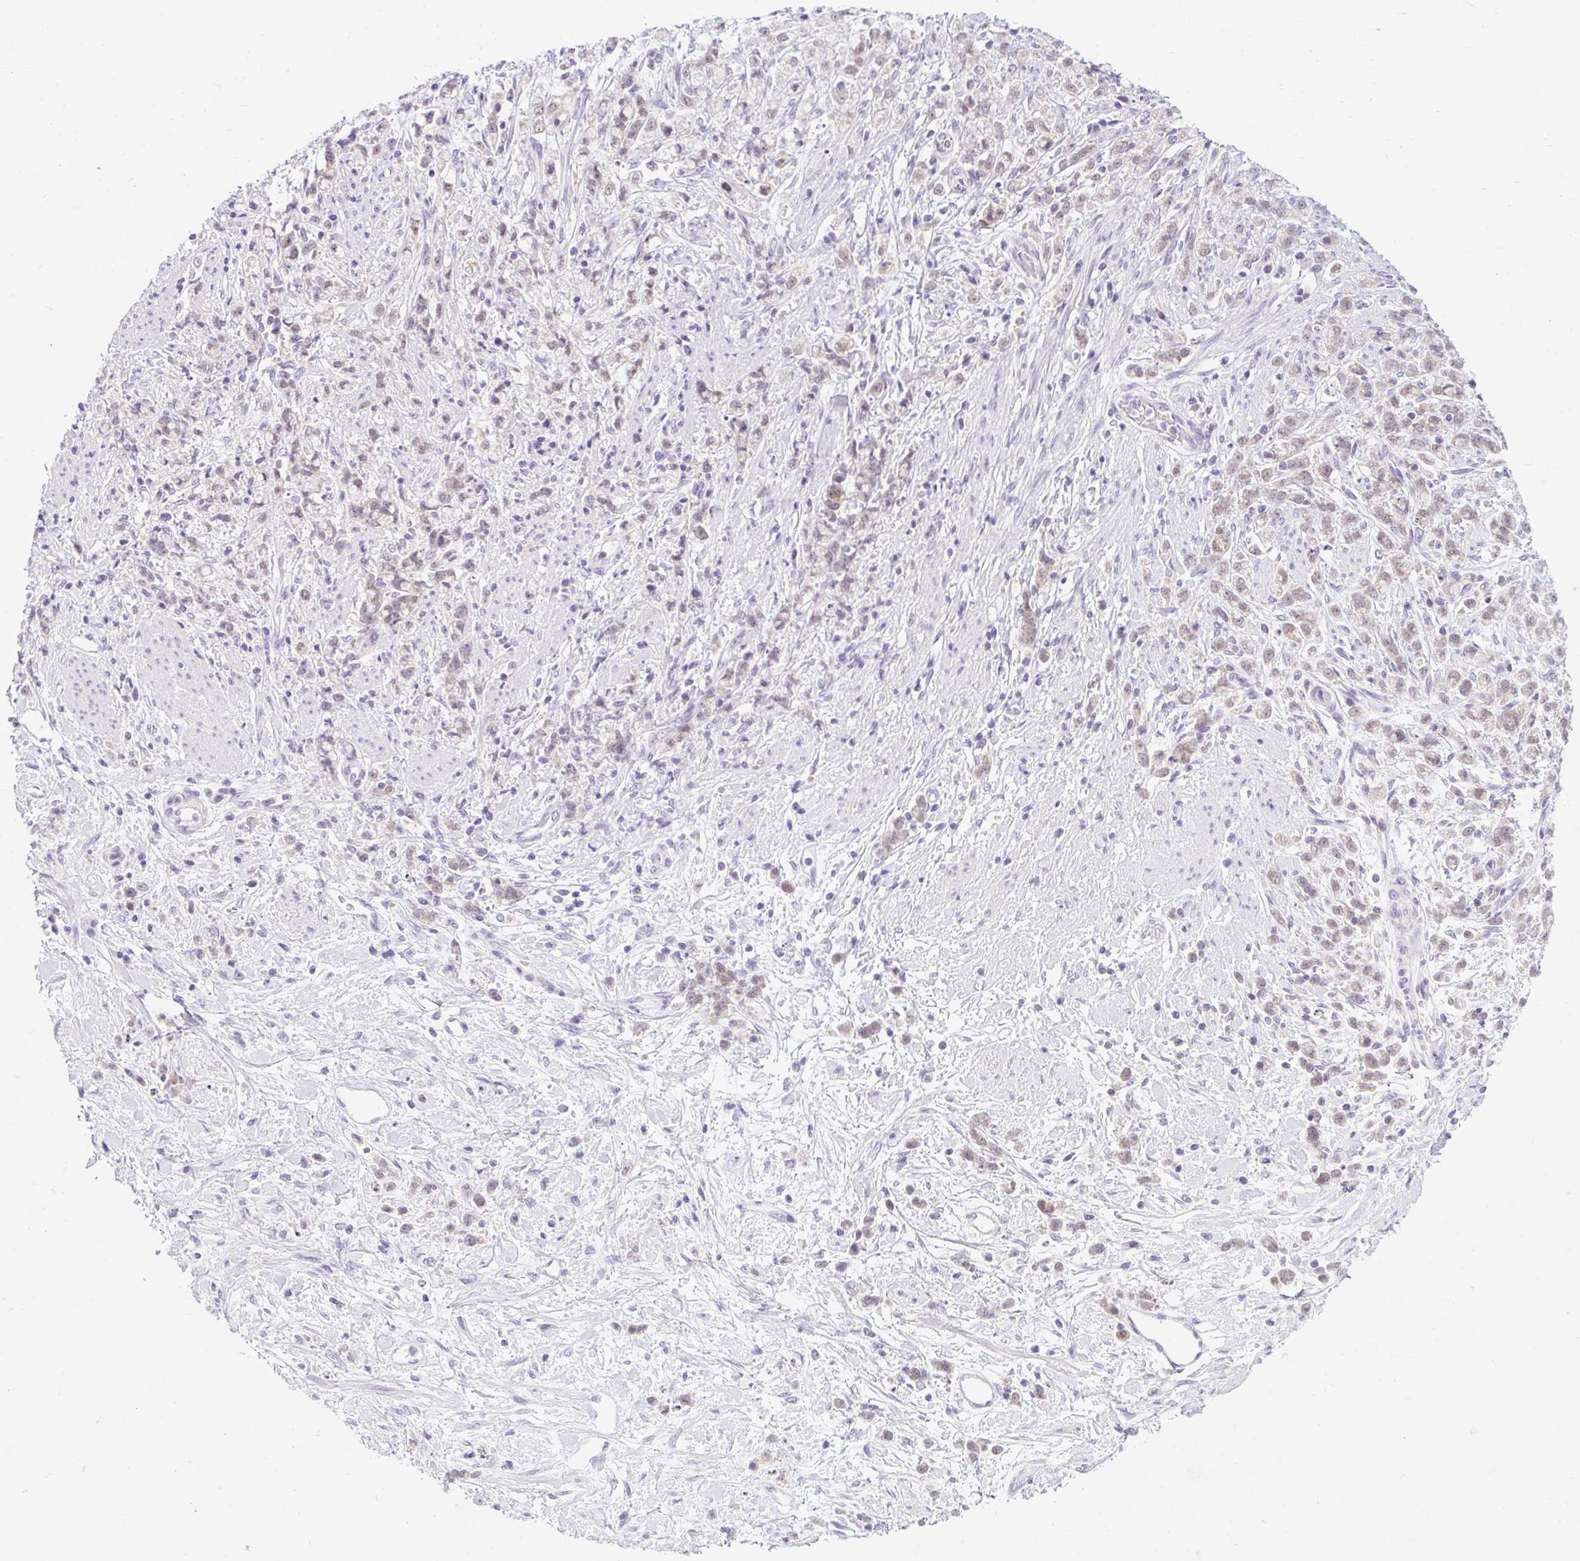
{"staining": {"intensity": "weak", "quantity": "<25%", "location": "cytoplasmic/membranous"}, "tissue": "stomach cancer", "cell_type": "Tumor cells", "image_type": "cancer", "snomed": [{"axis": "morphology", "description": "Adenocarcinoma, NOS"}, {"axis": "topography", "description": "Stomach"}], "caption": "Adenocarcinoma (stomach) was stained to show a protein in brown. There is no significant positivity in tumor cells.", "gene": "ITPK1", "patient": {"sex": "female", "age": 60}}